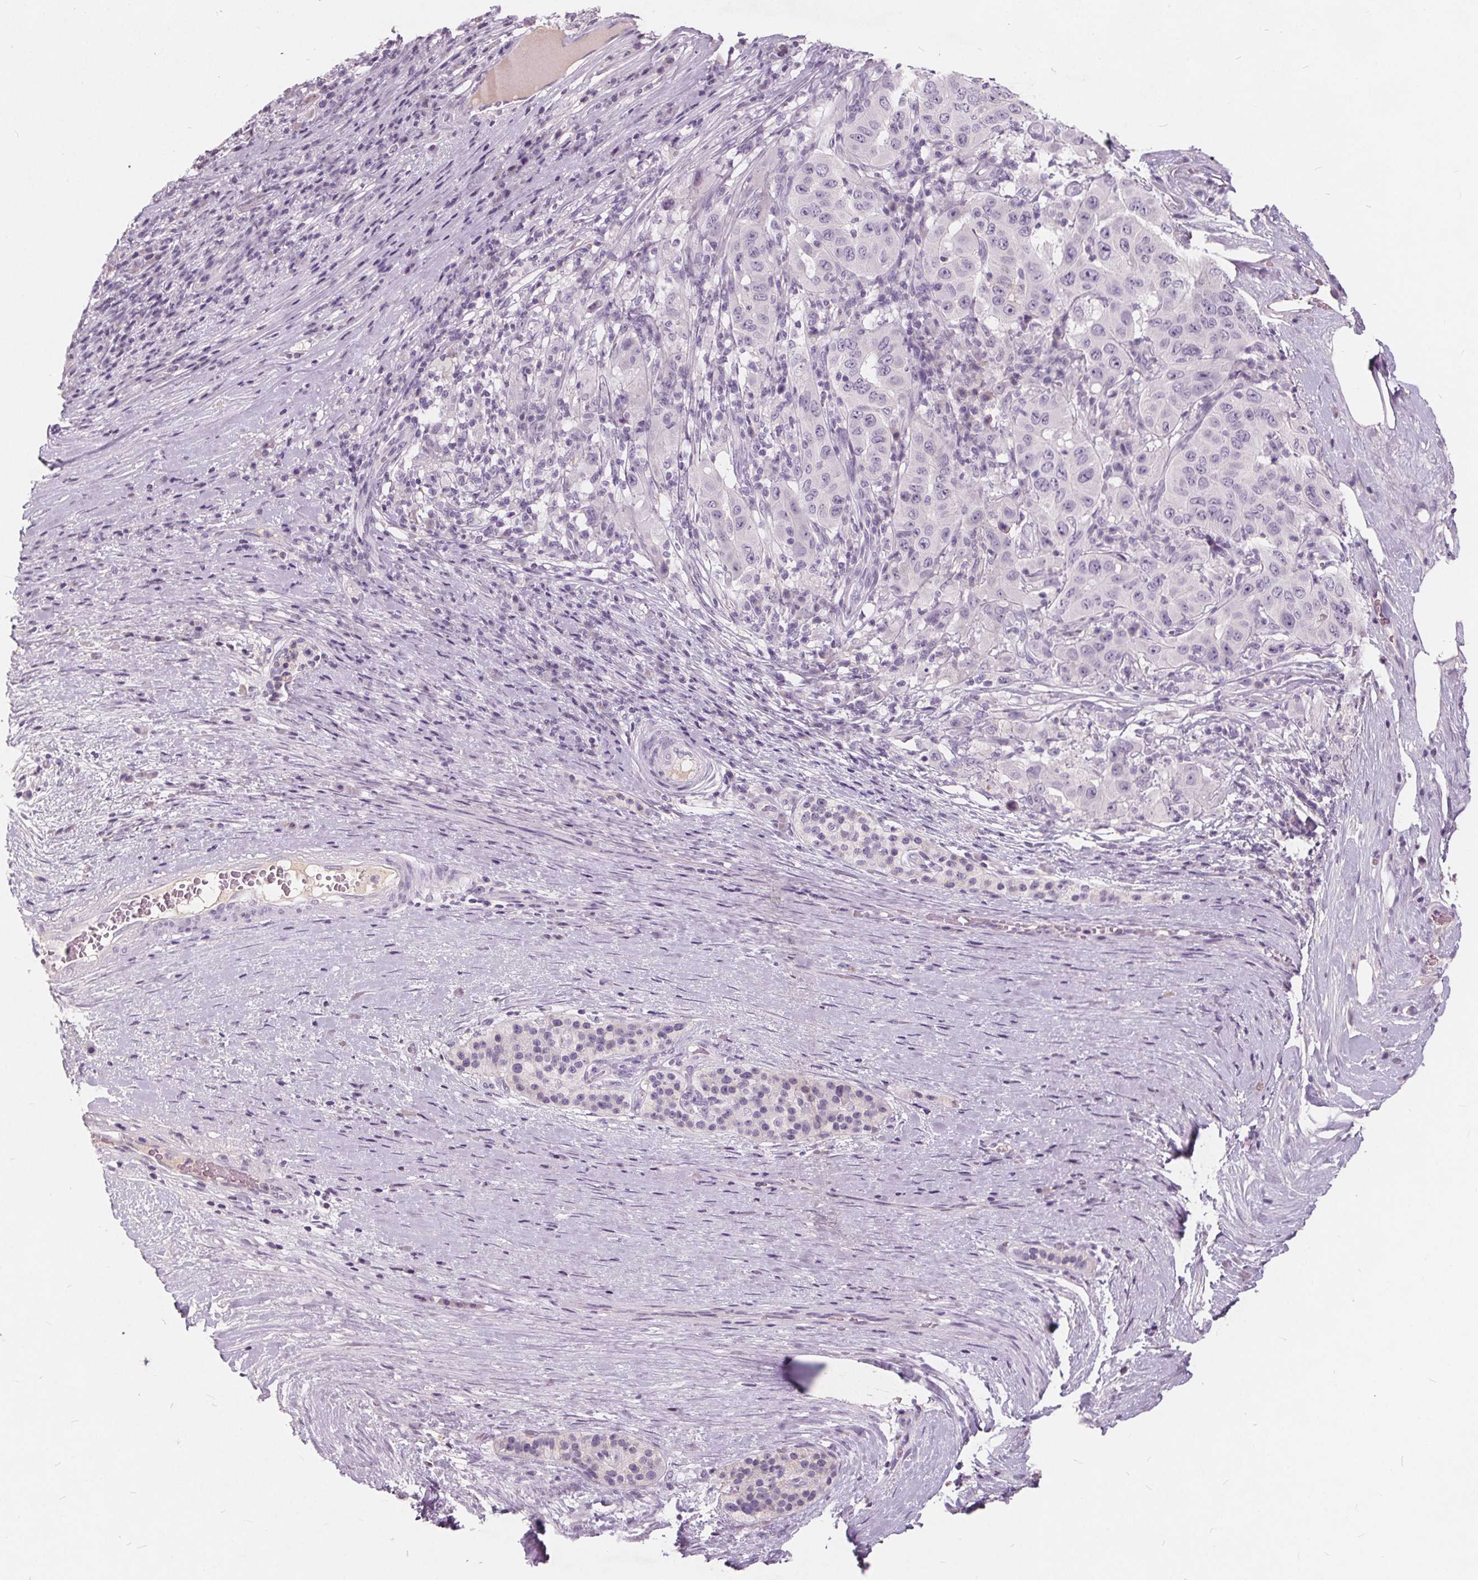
{"staining": {"intensity": "negative", "quantity": "none", "location": "none"}, "tissue": "pancreatic cancer", "cell_type": "Tumor cells", "image_type": "cancer", "snomed": [{"axis": "morphology", "description": "Adenocarcinoma, NOS"}, {"axis": "topography", "description": "Pancreas"}], "caption": "Pancreatic adenocarcinoma stained for a protein using immunohistochemistry exhibits no positivity tumor cells.", "gene": "PLA2G2E", "patient": {"sex": "male", "age": 63}}